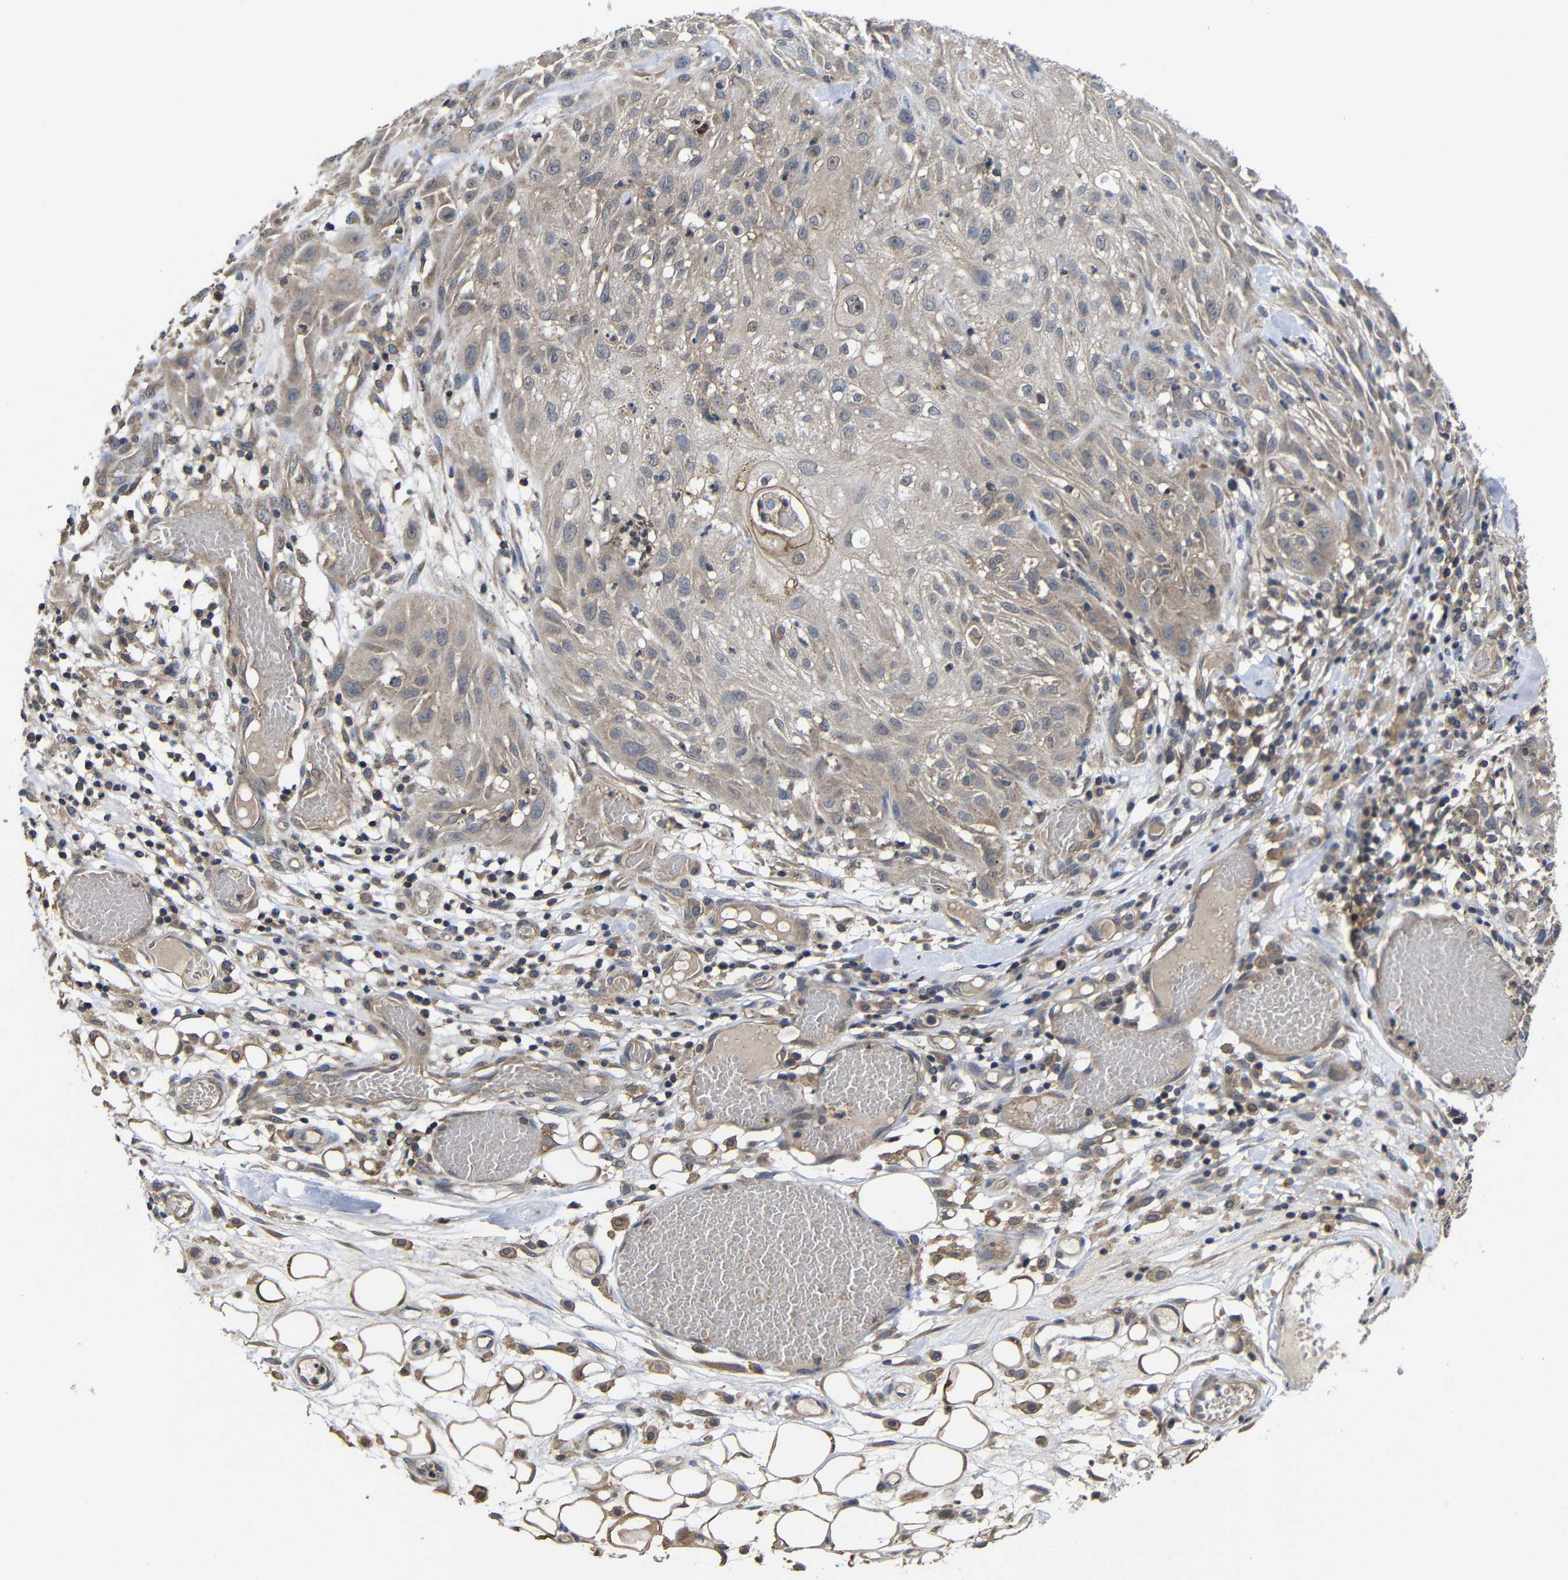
{"staining": {"intensity": "moderate", "quantity": ">75%", "location": "cytoplasmic/membranous"}, "tissue": "skin cancer", "cell_type": "Tumor cells", "image_type": "cancer", "snomed": [{"axis": "morphology", "description": "Squamous cell carcinoma, NOS"}, {"axis": "topography", "description": "Skin"}], "caption": "Immunohistochemical staining of skin cancer (squamous cell carcinoma) shows moderate cytoplasmic/membranous protein positivity in approximately >75% of tumor cells.", "gene": "LPAR5", "patient": {"sex": "male", "age": 75}}